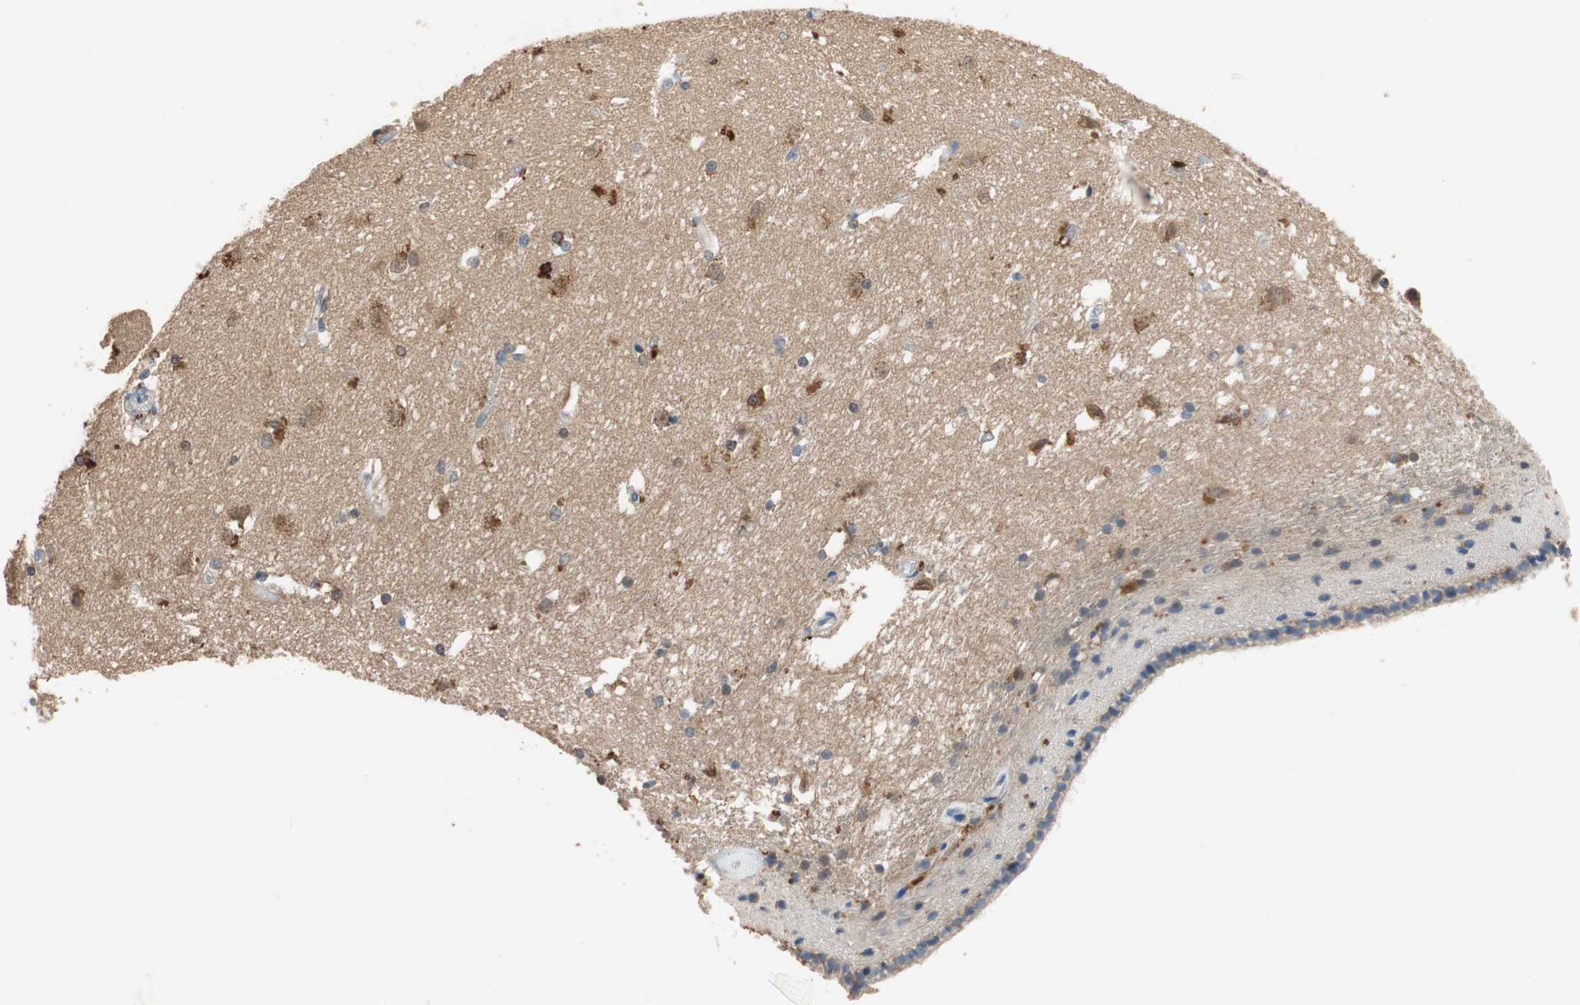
{"staining": {"intensity": "weak", "quantity": "<25%", "location": "cytoplasmic/membranous"}, "tissue": "caudate", "cell_type": "Glial cells", "image_type": "normal", "snomed": [{"axis": "morphology", "description": "Normal tissue, NOS"}, {"axis": "topography", "description": "Lateral ventricle wall"}], "caption": "High magnification brightfield microscopy of unremarkable caudate stained with DAB (3,3'-diaminobenzidine) (brown) and counterstained with hematoxylin (blue): glial cells show no significant staining. The staining was performed using DAB (3,3'-diaminobenzidine) to visualize the protein expression in brown, while the nuclei were stained in blue with hematoxylin (Magnification: 20x).", "gene": "ADAP1", "patient": {"sex": "female", "age": 19}}